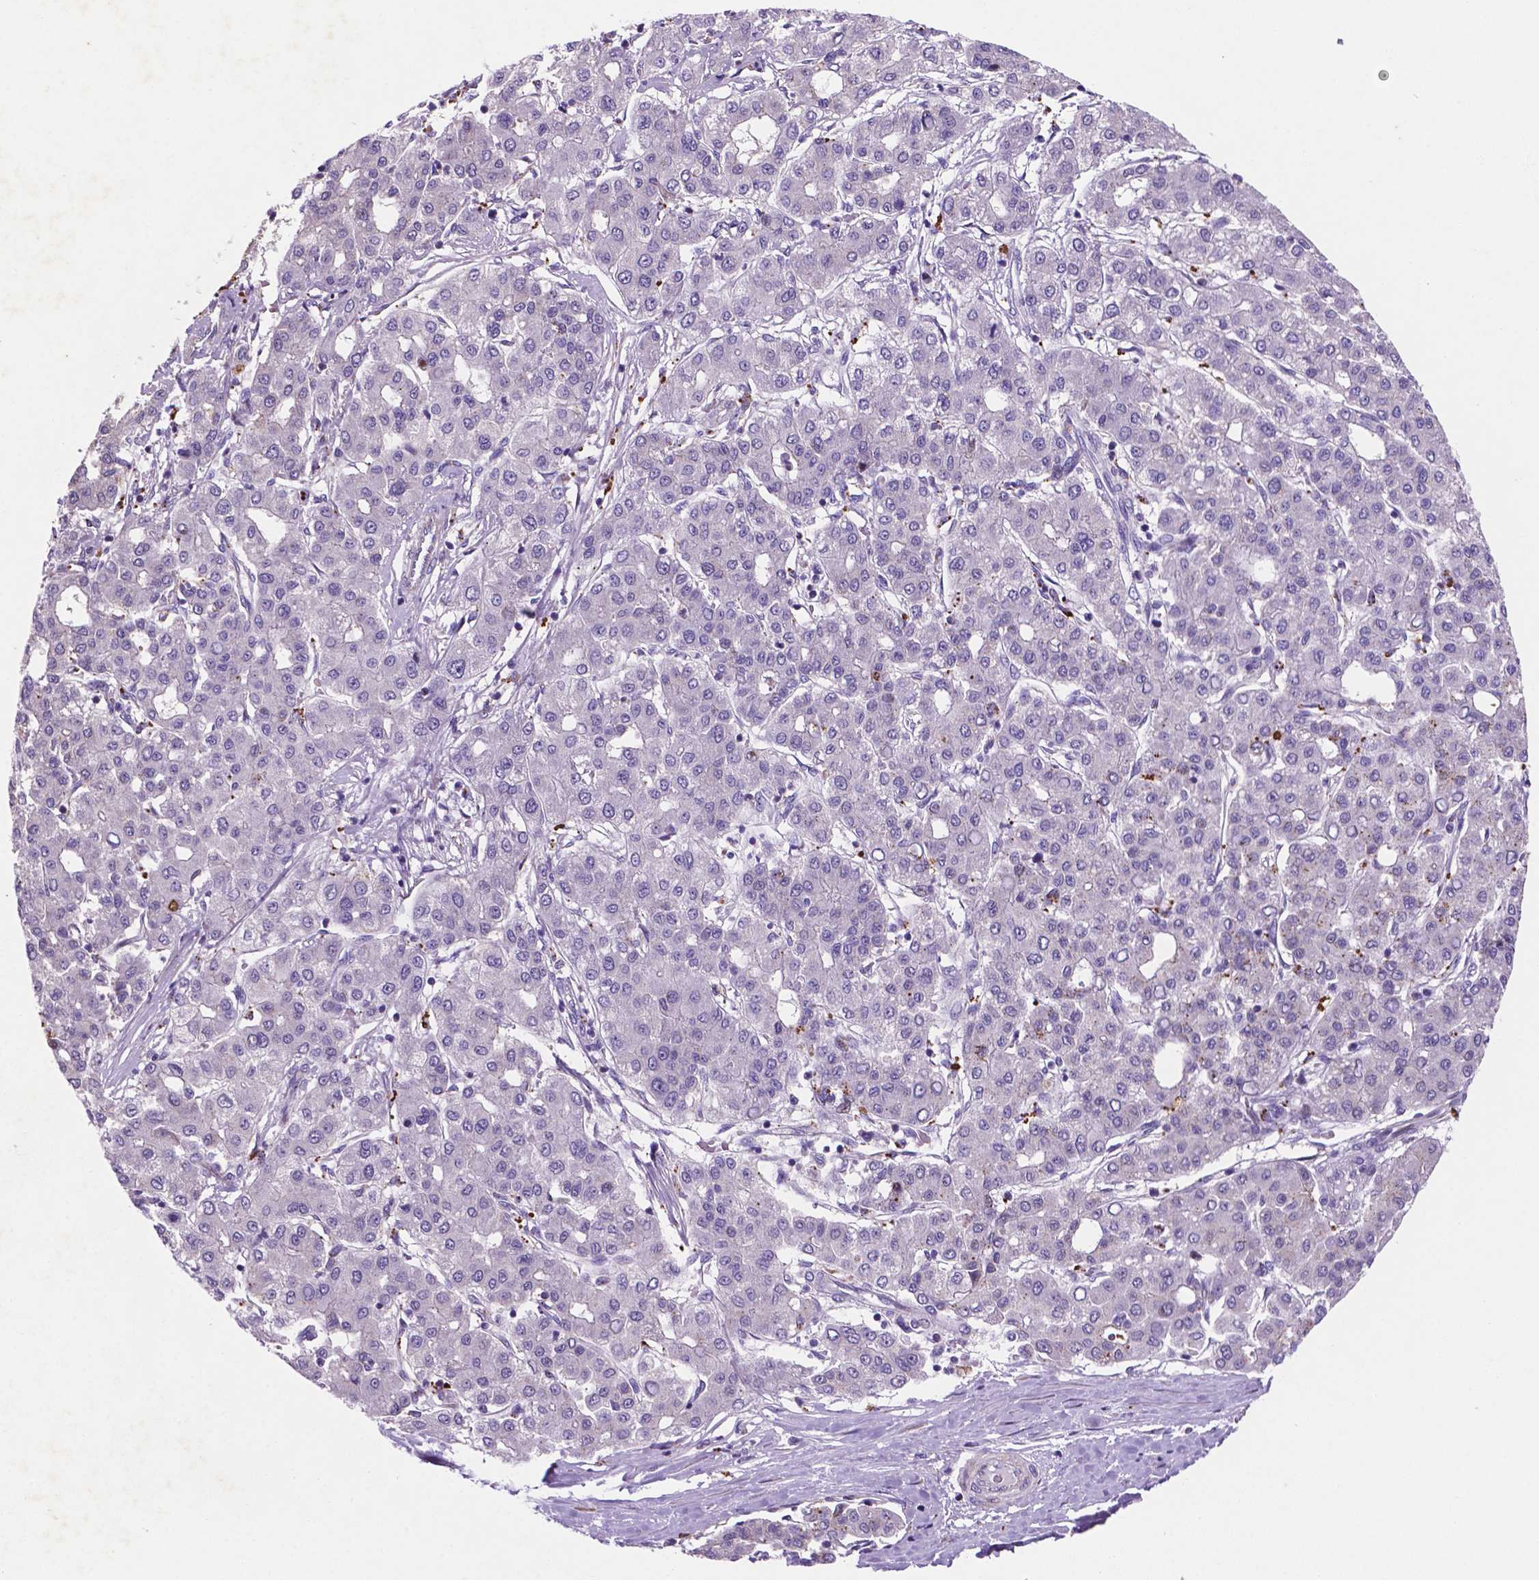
{"staining": {"intensity": "negative", "quantity": "none", "location": "none"}, "tissue": "liver cancer", "cell_type": "Tumor cells", "image_type": "cancer", "snomed": [{"axis": "morphology", "description": "Carcinoma, Hepatocellular, NOS"}, {"axis": "topography", "description": "Liver"}], "caption": "Liver hepatocellular carcinoma was stained to show a protein in brown. There is no significant staining in tumor cells.", "gene": "TM4SF20", "patient": {"sex": "male", "age": 65}}